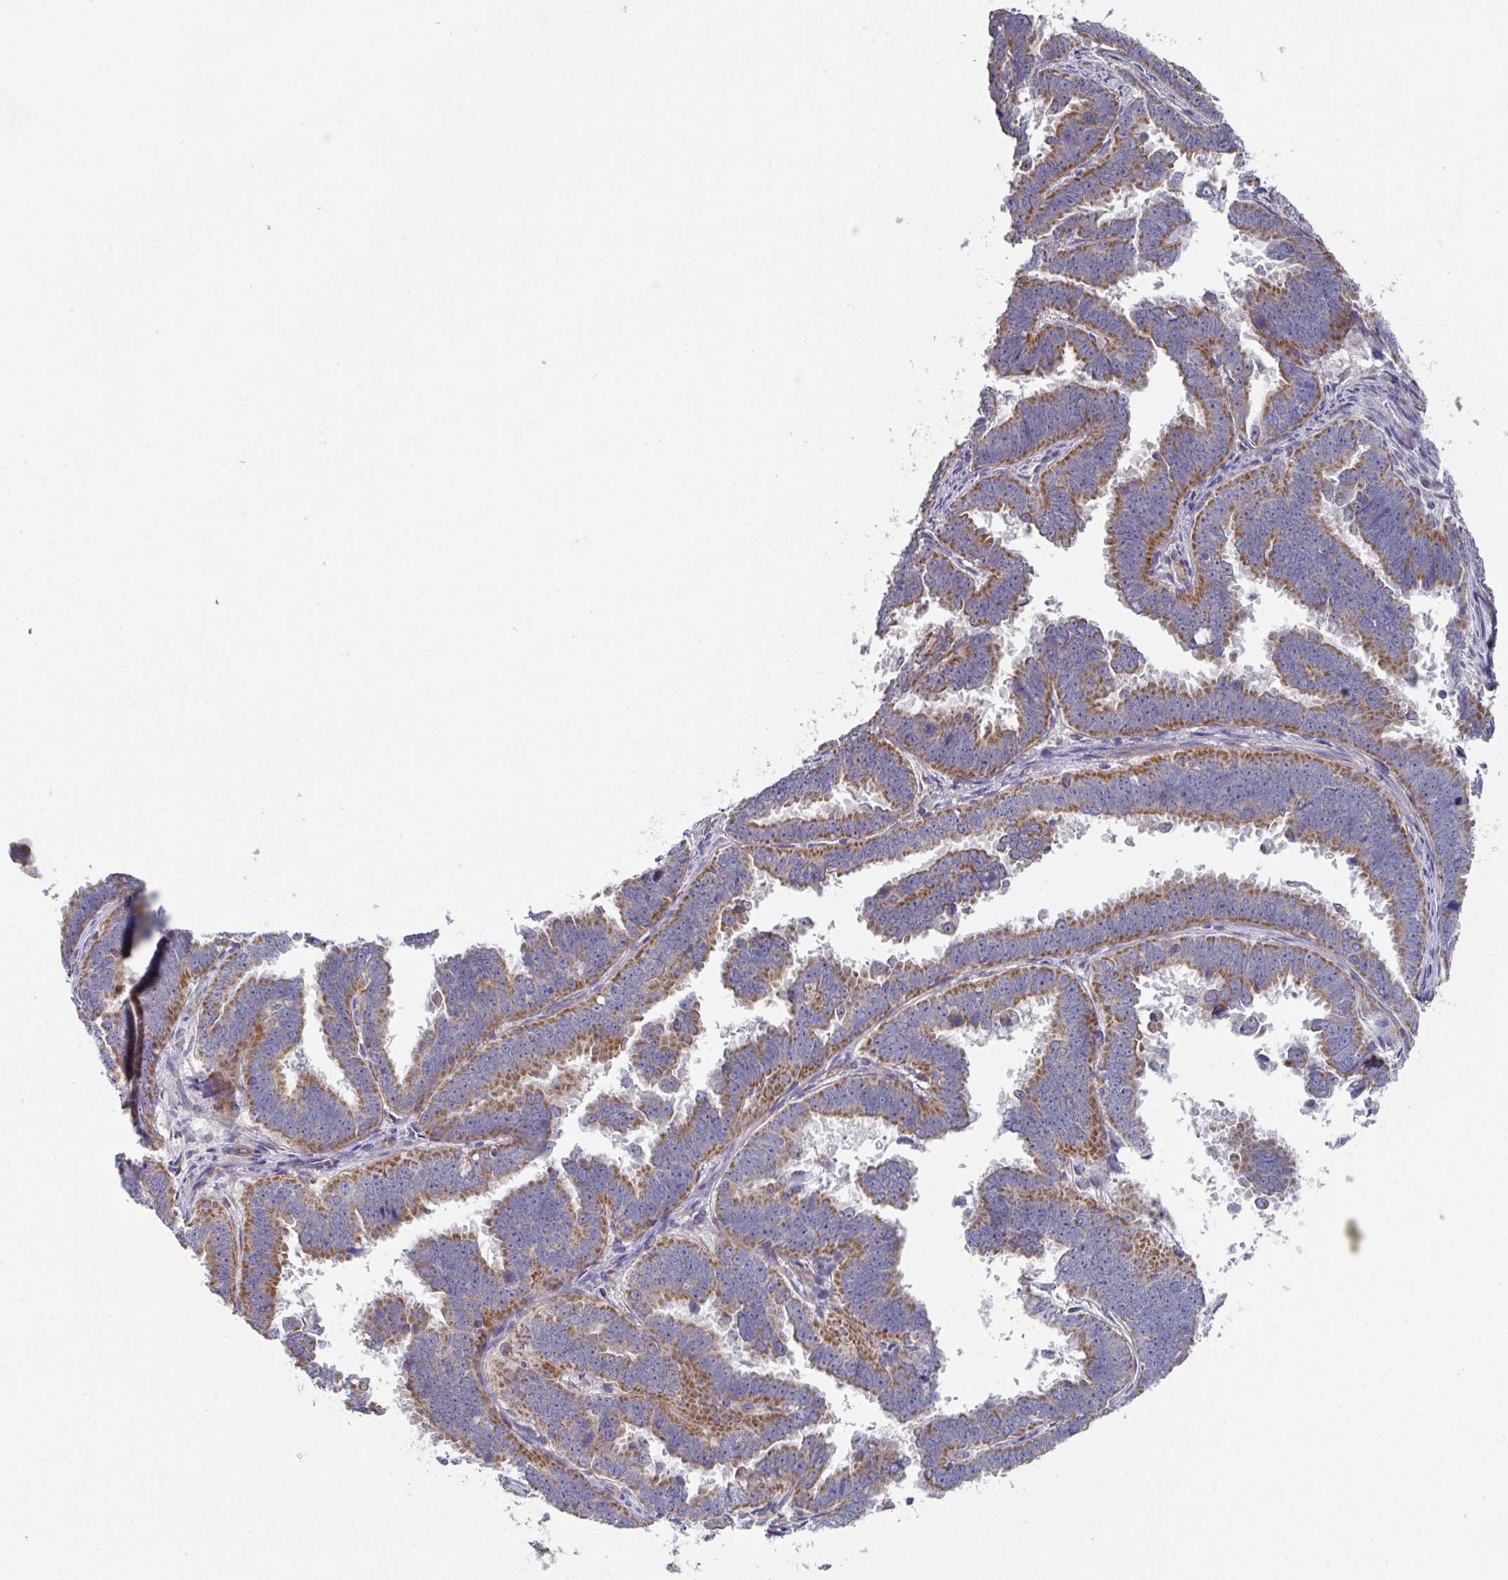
{"staining": {"intensity": "moderate", "quantity": ">75%", "location": "cytoplasmic/membranous"}, "tissue": "endometrial cancer", "cell_type": "Tumor cells", "image_type": "cancer", "snomed": [{"axis": "morphology", "description": "Adenocarcinoma, NOS"}, {"axis": "topography", "description": "Endometrium"}], "caption": "Protein expression analysis of human endometrial cancer (adenocarcinoma) reveals moderate cytoplasmic/membranous staining in about >75% of tumor cells. (DAB (3,3'-diaminobenzidine) IHC, brown staining for protein, blue staining for nuclei).", "gene": "DCAF12L2", "patient": {"sex": "female", "age": 75}}